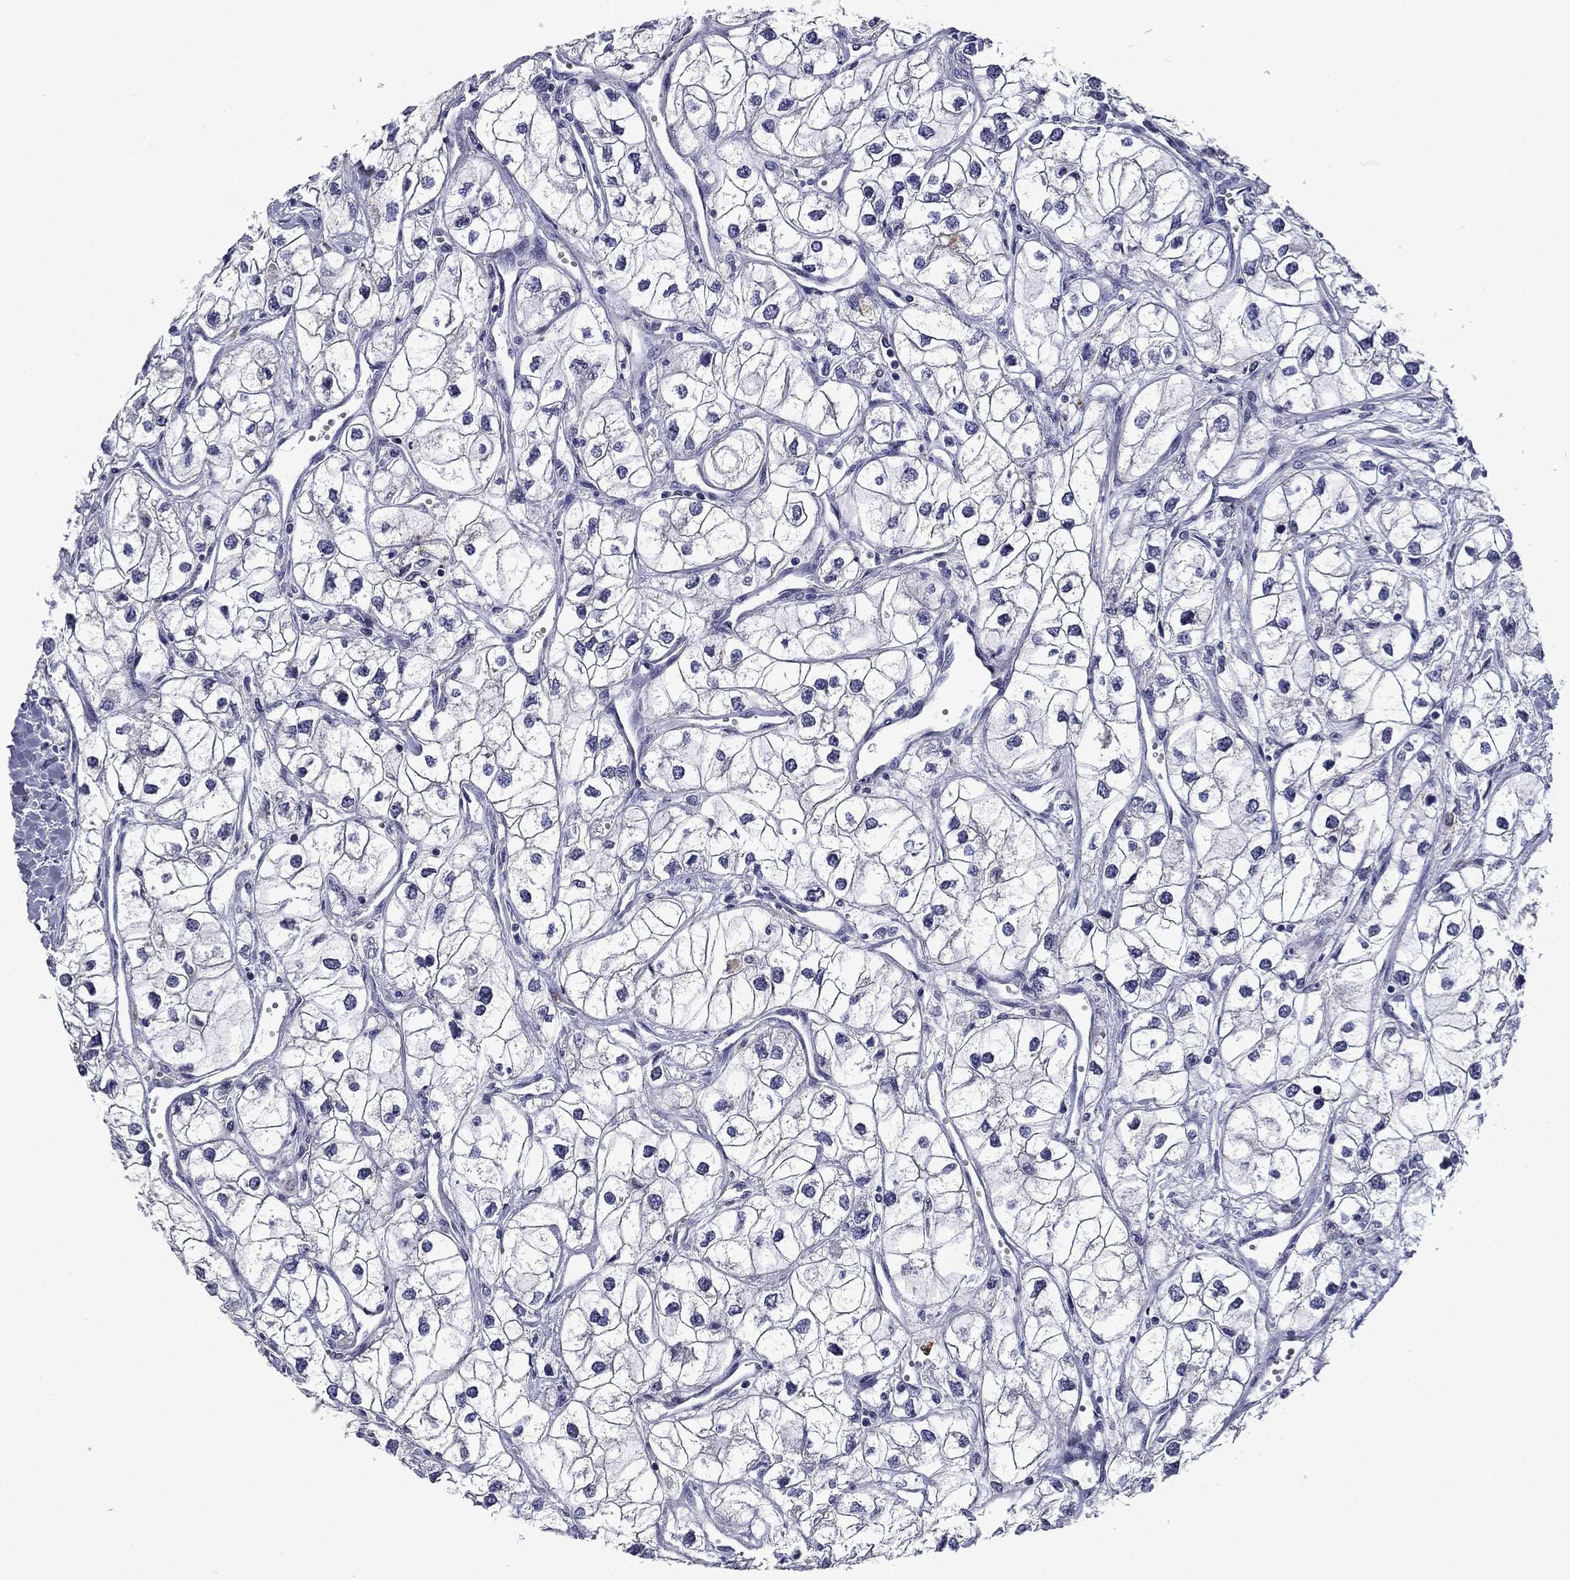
{"staining": {"intensity": "negative", "quantity": "none", "location": "none"}, "tissue": "renal cancer", "cell_type": "Tumor cells", "image_type": "cancer", "snomed": [{"axis": "morphology", "description": "Adenocarcinoma, NOS"}, {"axis": "topography", "description": "Kidney"}], "caption": "Tumor cells show no significant protein expression in adenocarcinoma (renal). (Stains: DAB (3,3'-diaminobenzidine) immunohistochemistry with hematoxylin counter stain, Microscopy: brightfield microscopy at high magnification).", "gene": "IRF5", "patient": {"sex": "male", "age": 59}}